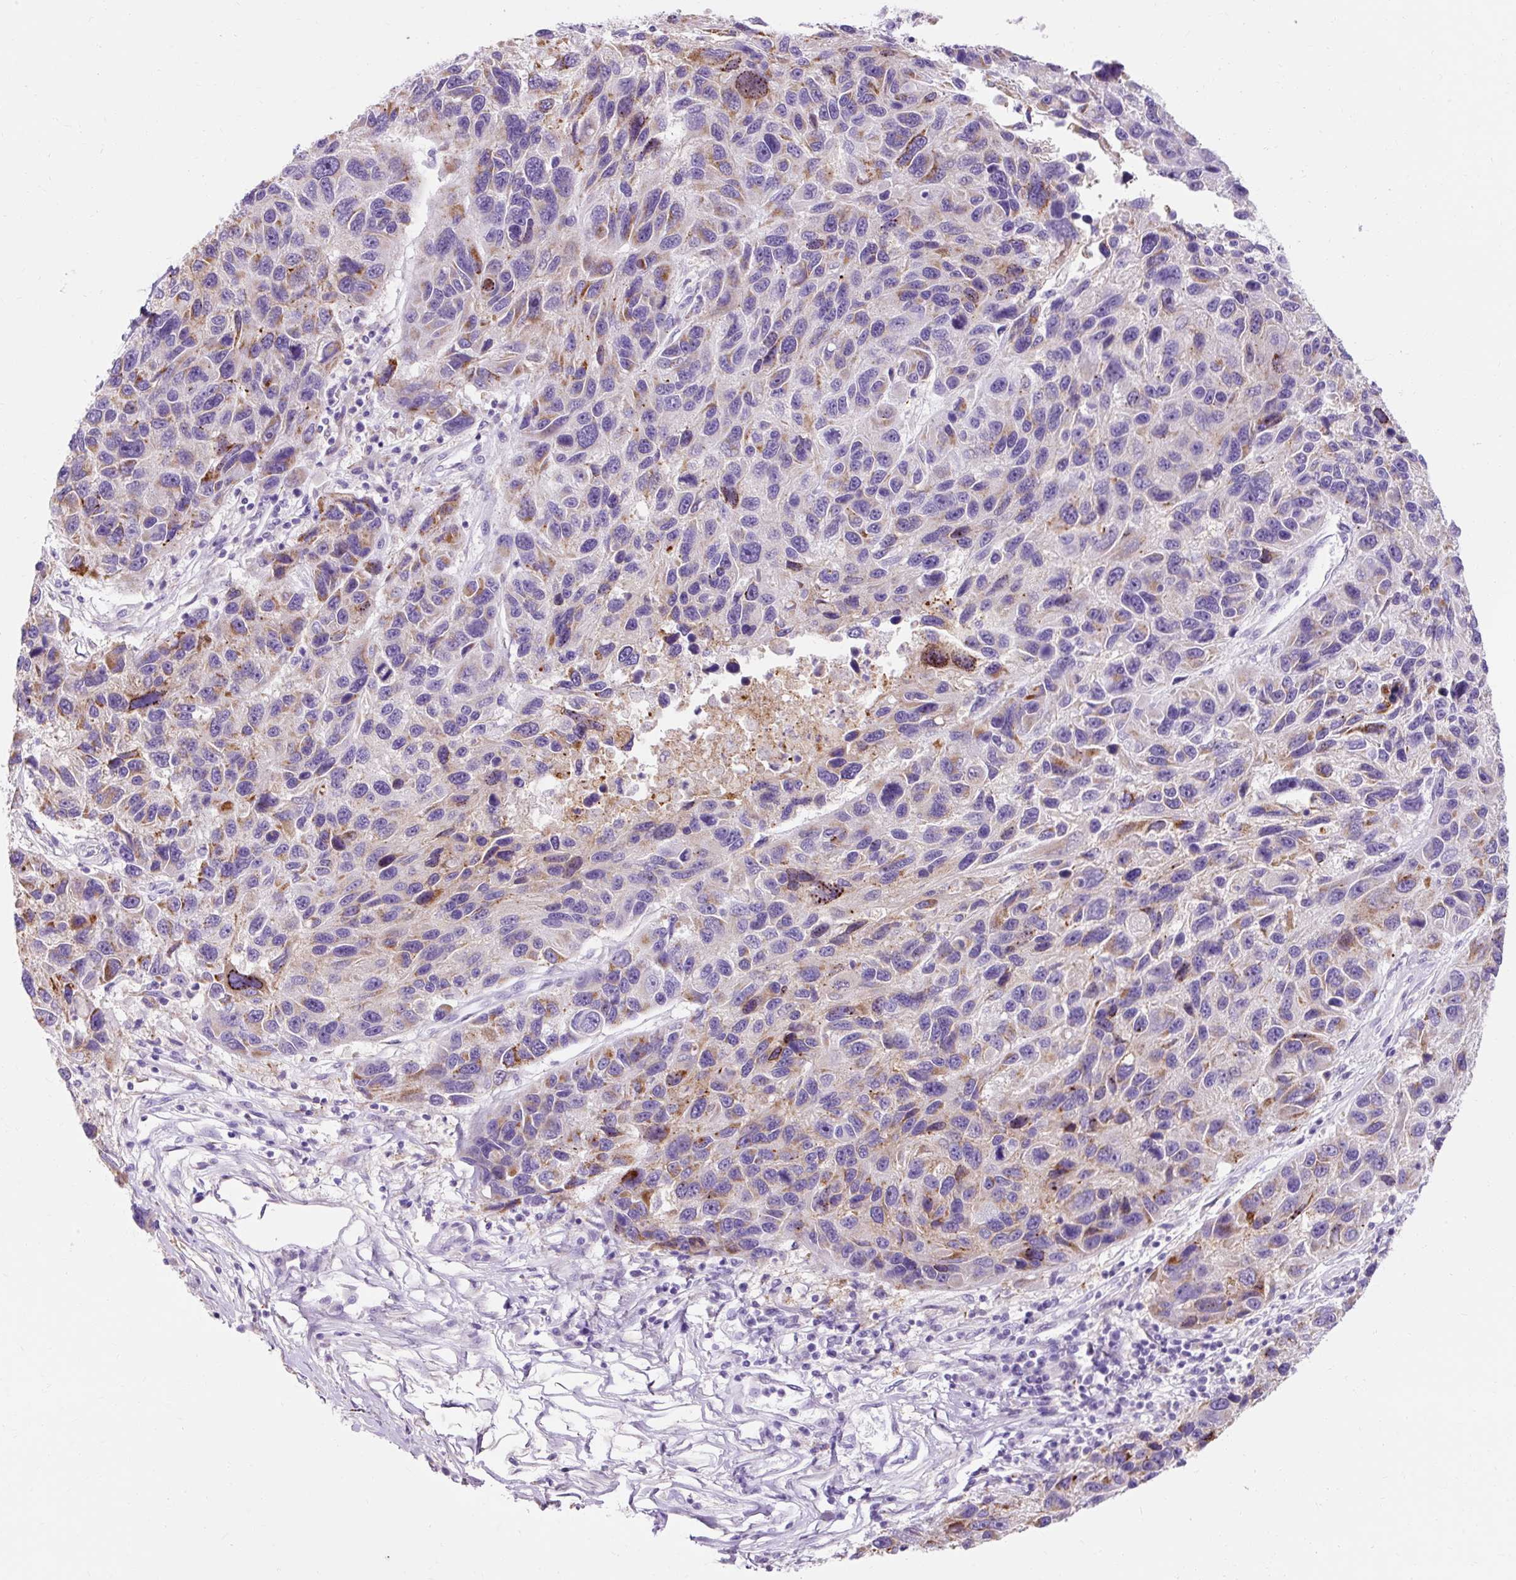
{"staining": {"intensity": "negative", "quantity": "none", "location": "none"}, "tissue": "melanoma", "cell_type": "Tumor cells", "image_type": "cancer", "snomed": [{"axis": "morphology", "description": "Malignant melanoma, NOS"}, {"axis": "topography", "description": "Skin"}], "caption": "Malignant melanoma was stained to show a protein in brown. There is no significant staining in tumor cells.", "gene": "CLDN25", "patient": {"sex": "male", "age": 53}}